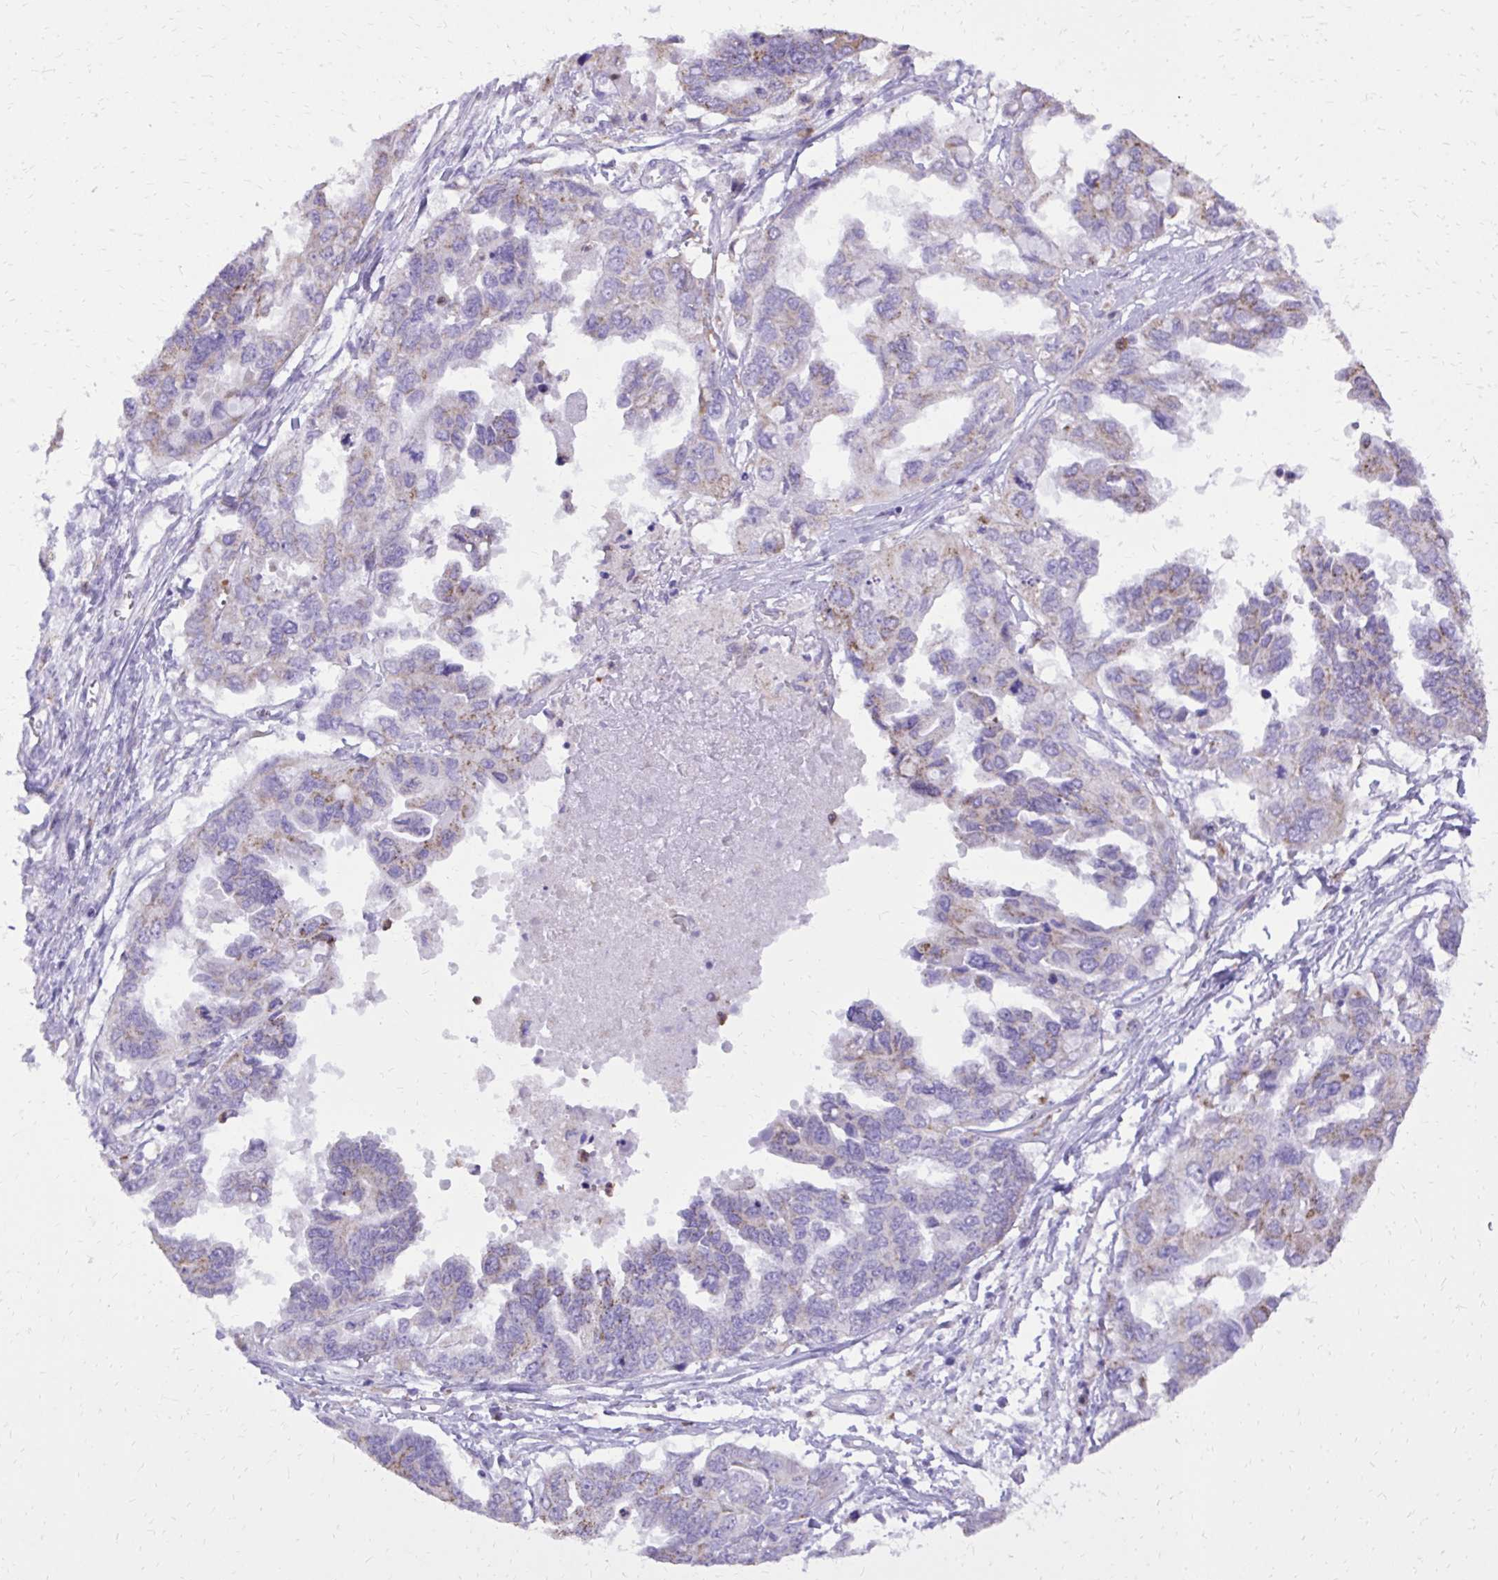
{"staining": {"intensity": "weak", "quantity": "25%-75%", "location": "cytoplasmic/membranous"}, "tissue": "ovarian cancer", "cell_type": "Tumor cells", "image_type": "cancer", "snomed": [{"axis": "morphology", "description": "Cystadenocarcinoma, serous, NOS"}, {"axis": "topography", "description": "Ovary"}], "caption": "Weak cytoplasmic/membranous staining is identified in about 25%-75% of tumor cells in ovarian cancer (serous cystadenocarcinoma). (DAB (3,3'-diaminobenzidine) IHC with brightfield microscopy, high magnification).", "gene": "CAT", "patient": {"sex": "female", "age": 53}}